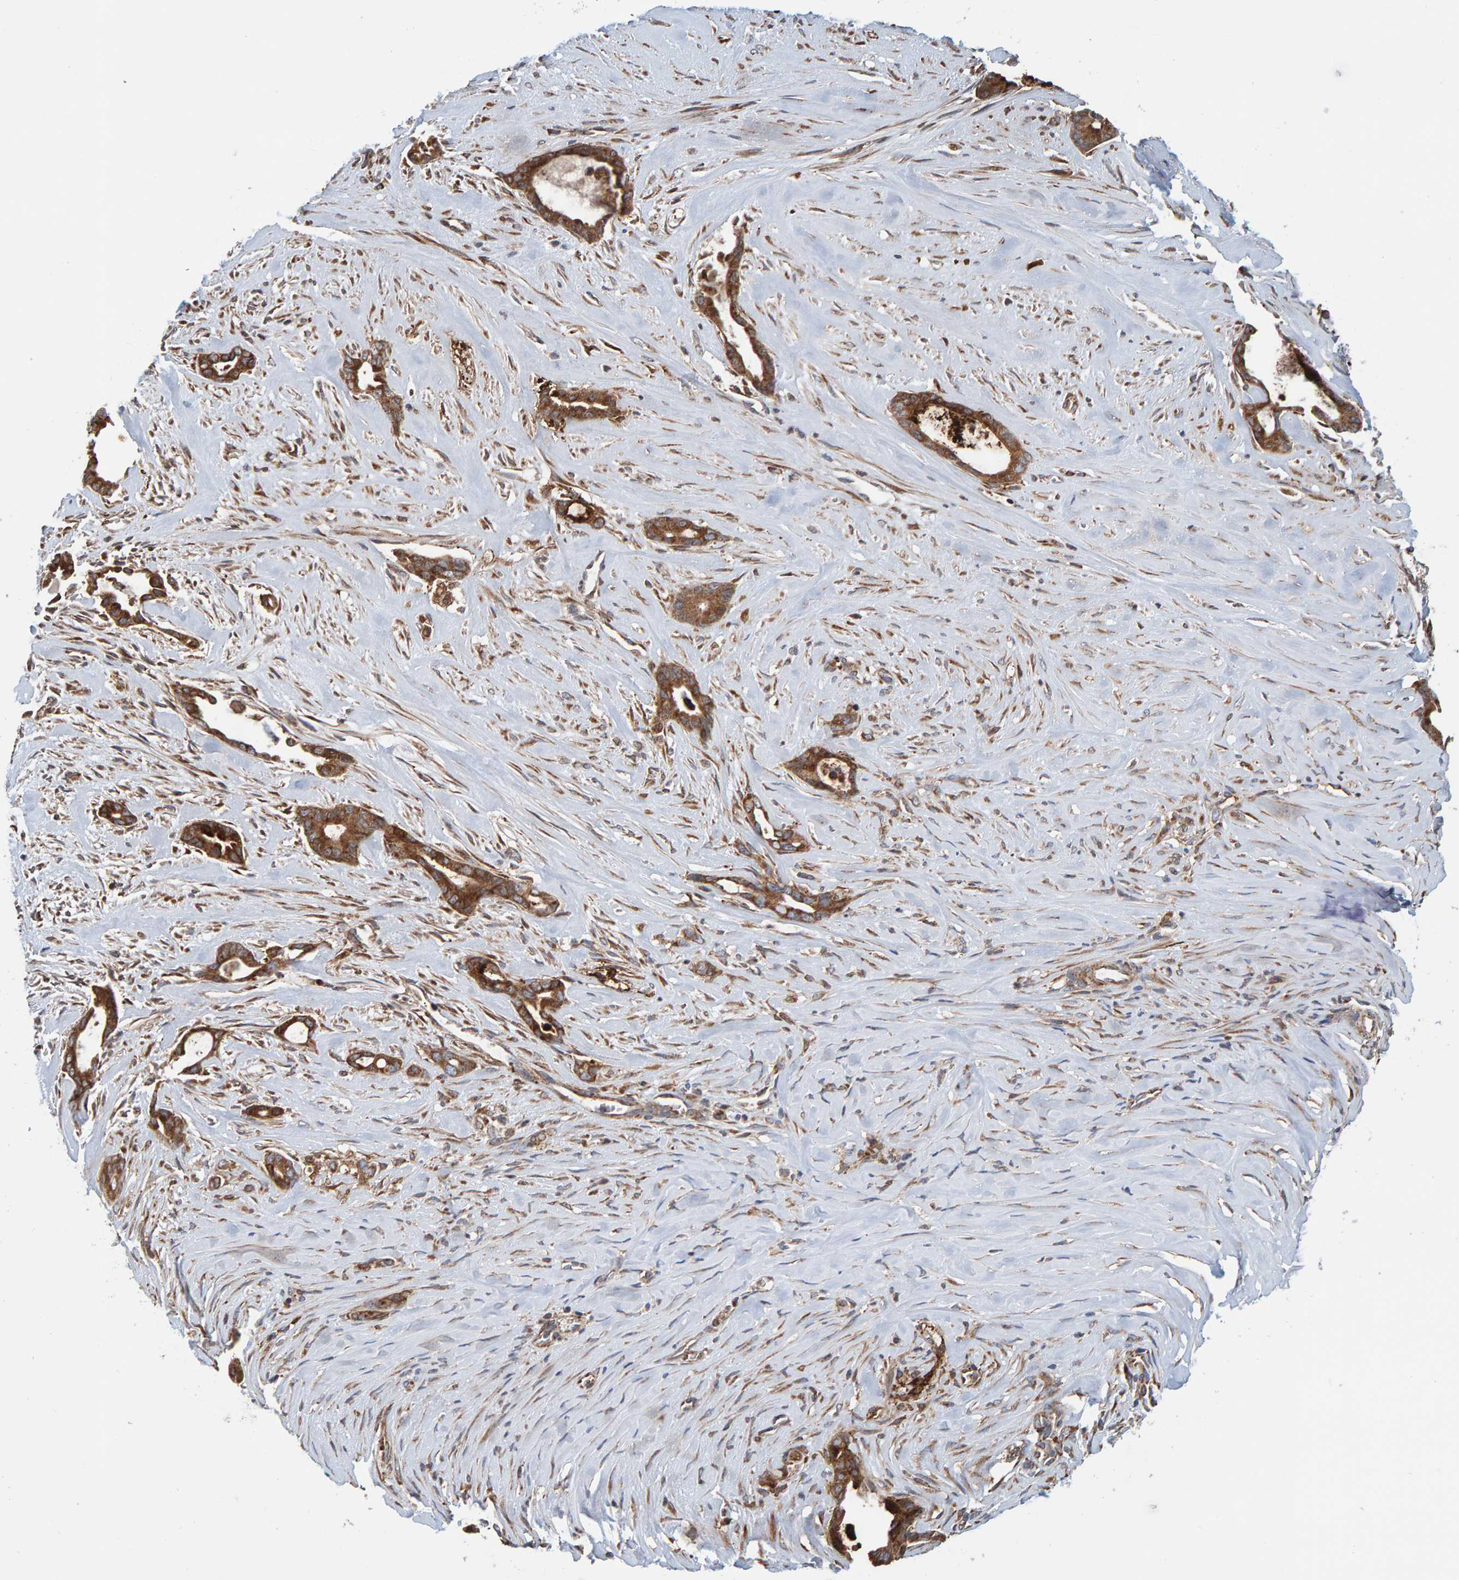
{"staining": {"intensity": "strong", "quantity": ">75%", "location": "cytoplasmic/membranous"}, "tissue": "liver cancer", "cell_type": "Tumor cells", "image_type": "cancer", "snomed": [{"axis": "morphology", "description": "Cholangiocarcinoma"}, {"axis": "topography", "description": "Liver"}], "caption": "This is a histology image of immunohistochemistry (IHC) staining of liver cholangiocarcinoma, which shows strong expression in the cytoplasmic/membranous of tumor cells.", "gene": "MRPL45", "patient": {"sex": "female", "age": 55}}